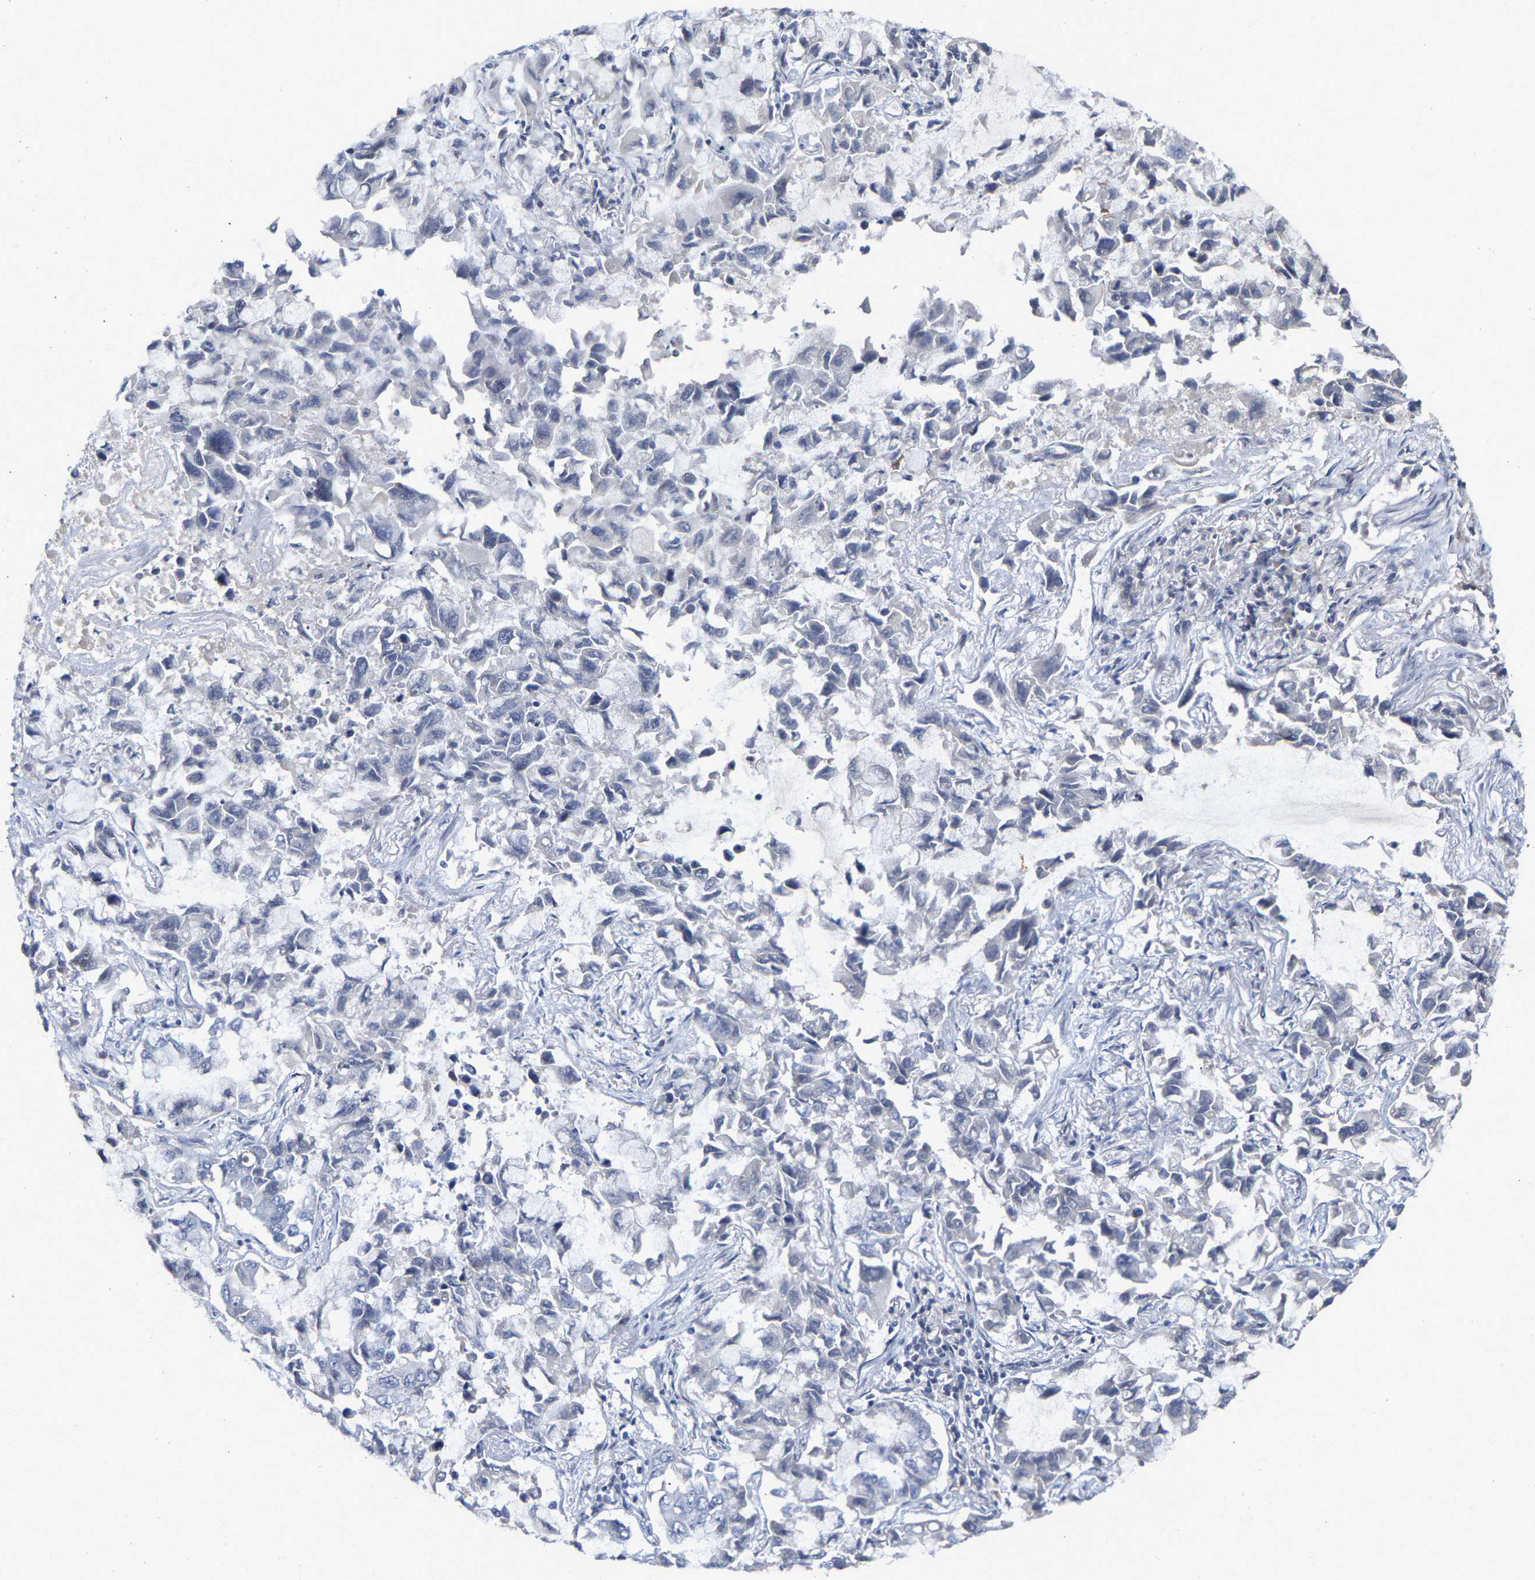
{"staining": {"intensity": "negative", "quantity": "none", "location": "none"}, "tissue": "lung cancer", "cell_type": "Tumor cells", "image_type": "cancer", "snomed": [{"axis": "morphology", "description": "Adenocarcinoma, NOS"}, {"axis": "topography", "description": "Lung"}], "caption": "Histopathology image shows no protein expression in tumor cells of lung cancer tissue.", "gene": "GNAS", "patient": {"sex": "male", "age": 64}}